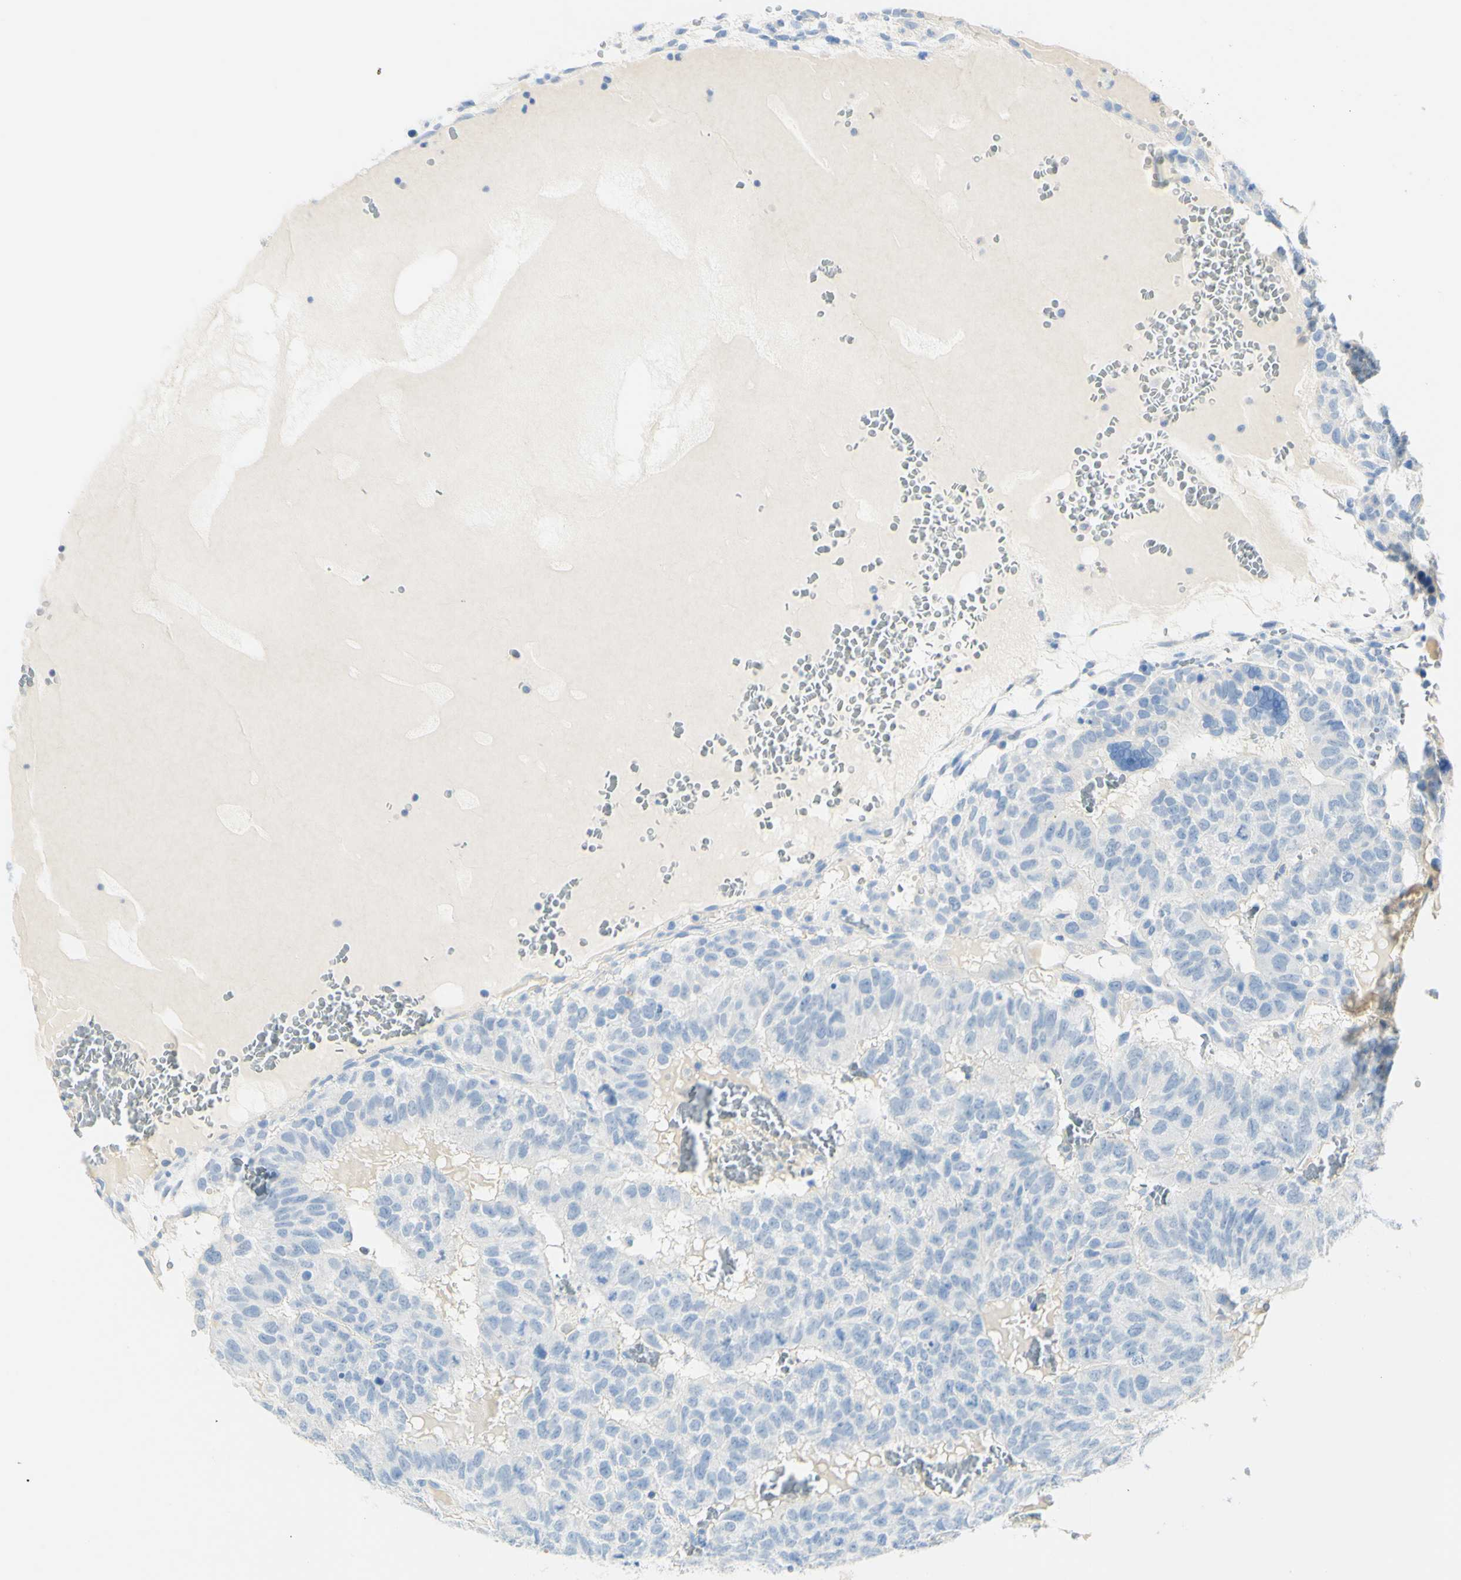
{"staining": {"intensity": "weak", "quantity": "<25%", "location": "cytoplasmic/membranous"}, "tissue": "testis cancer", "cell_type": "Tumor cells", "image_type": "cancer", "snomed": [{"axis": "morphology", "description": "Seminoma, NOS"}, {"axis": "morphology", "description": "Carcinoma, Embryonal, NOS"}, {"axis": "topography", "description": "Testis"}], "caption": "Immunohistochemistry (IHC) of testis cancer reveals no staining in tumor cells.", "gene": "PIGR", "patient": {"sex": "male", "age": 52}}